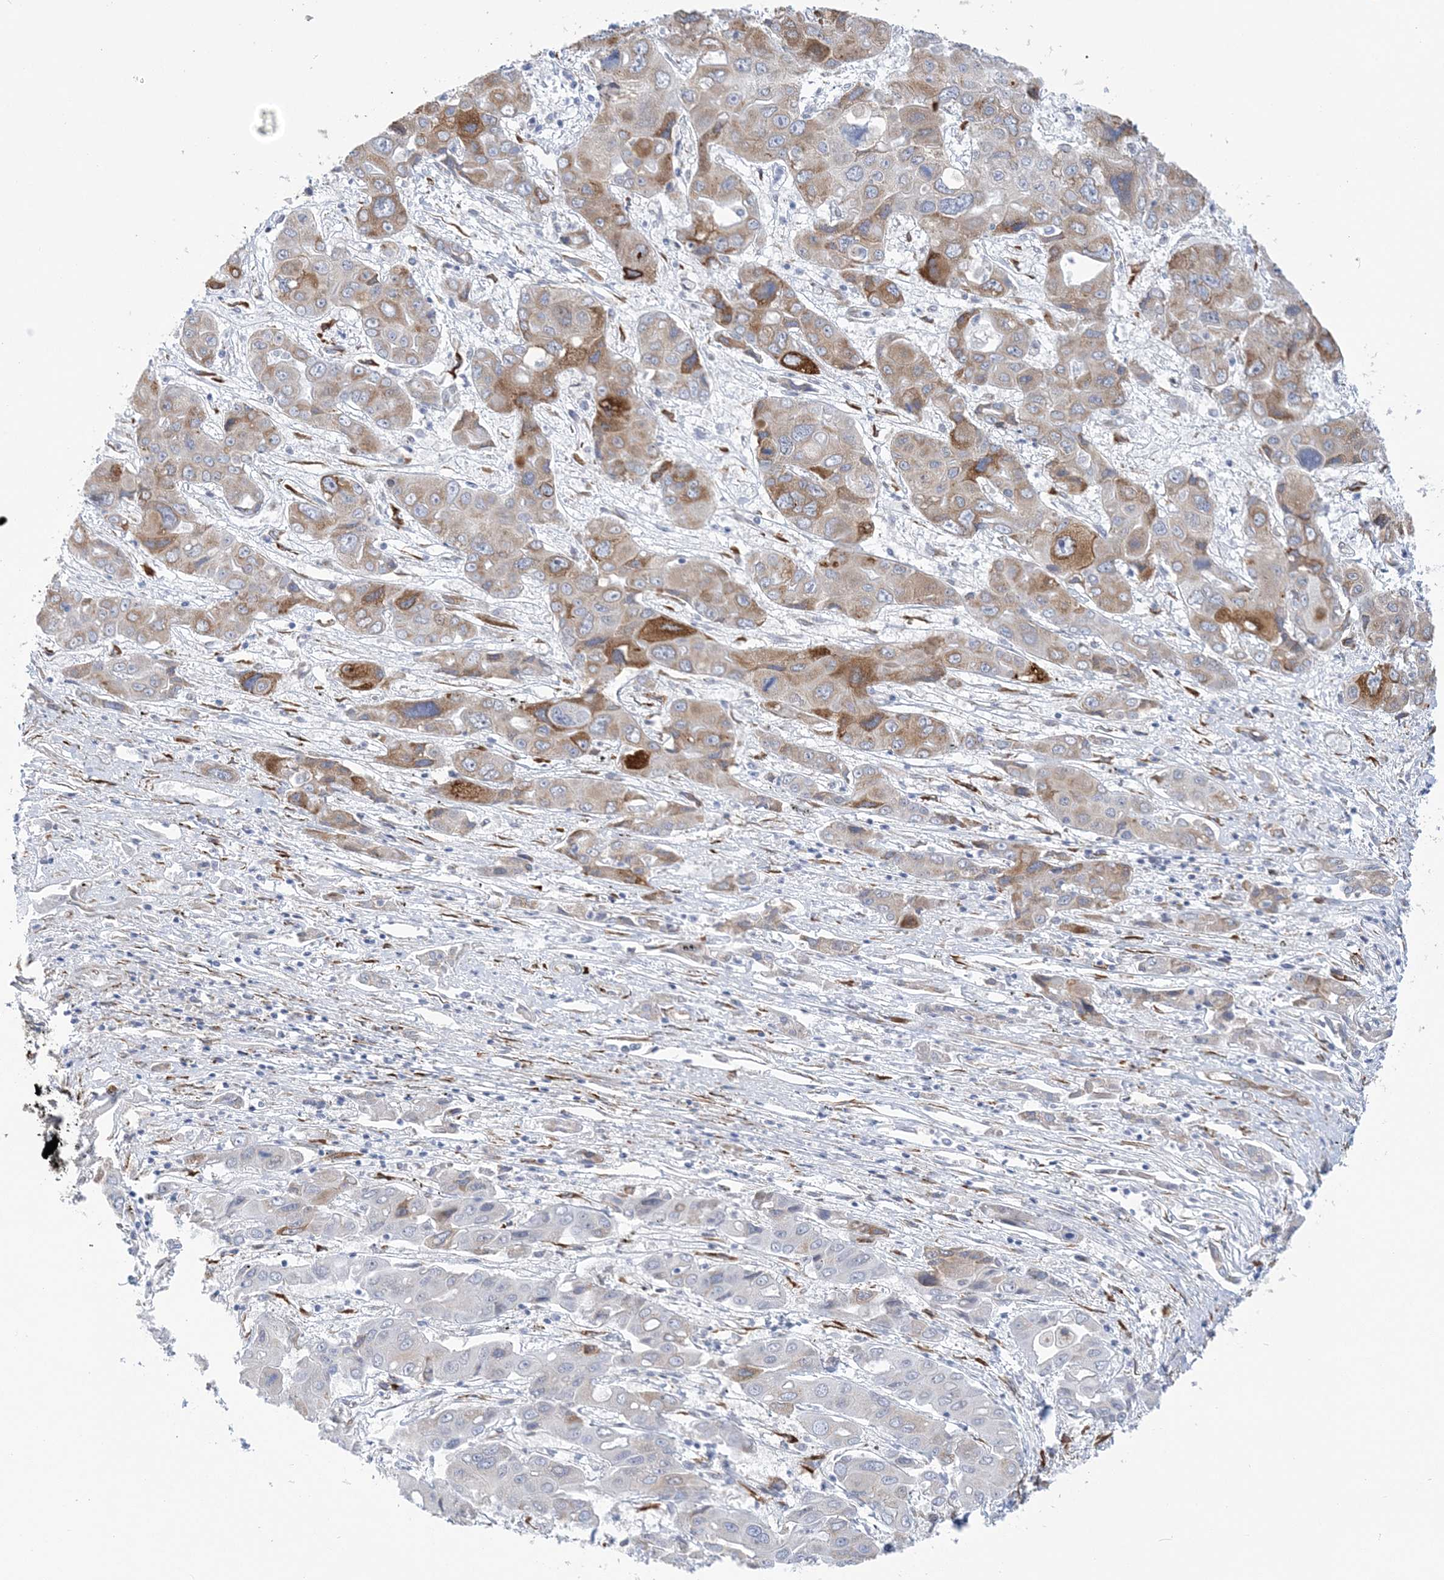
{"staining": {"intensity": "moderate", "quantity": ">75%", "location": "cytoplasmic/membranous"}, "tissue": "liver cancer", "cell_type": "Tumor cells", "image_type": "cancer", "snomed": [{"axis": "morphology", "description": "Cholangiocarcinoma"}, {"axis": "topography", "description": "Liver"}], "caption": "IHC micrograph of human liver cholangiocarcinoma stained for a protein (brown), which displays medium levels of moderate cytoplasmic/membranous staining in about >75% of tumor cells.", "gene": "PLEKHG4B", "patient": {"sex": "male", "age": 67}}